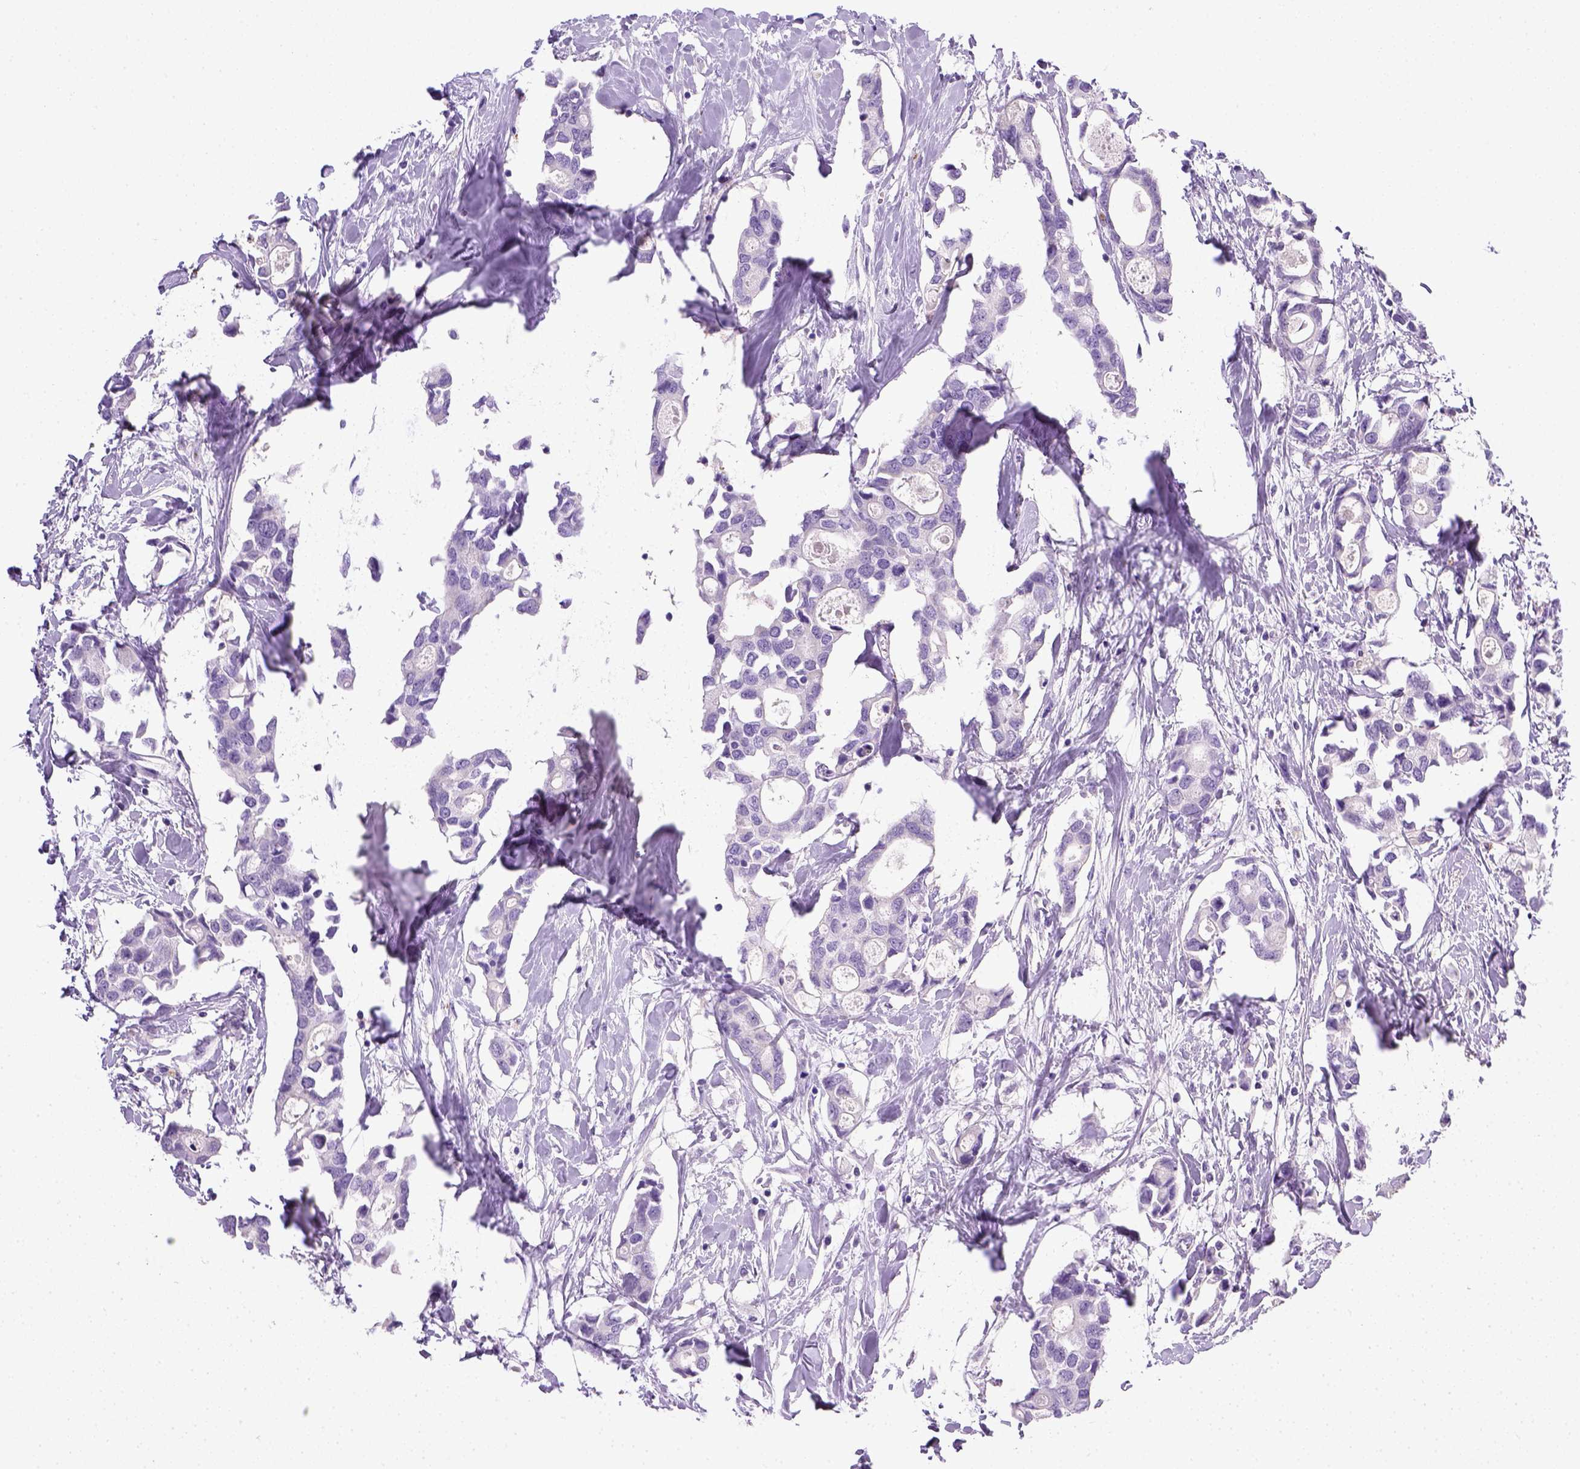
{"staining": {"intensity": "negative", "quantity": "none", "location": "none"}, "tissue": "breast cancer", "cell_type": "Tumor cells", "image_type": "cancer", "snomed": [{"axis": "morphology", "description": "Duct carcinoma"}, {"axis": "topography", "description": "Breast"}], "caption": "Immunohistochemical staining of human breast cancer (invasive ductal carcinoma) demonstrates no significant expression in tumor cells.", "gene": "KRT71", "patient": {"sex": "female", "age": 83}}